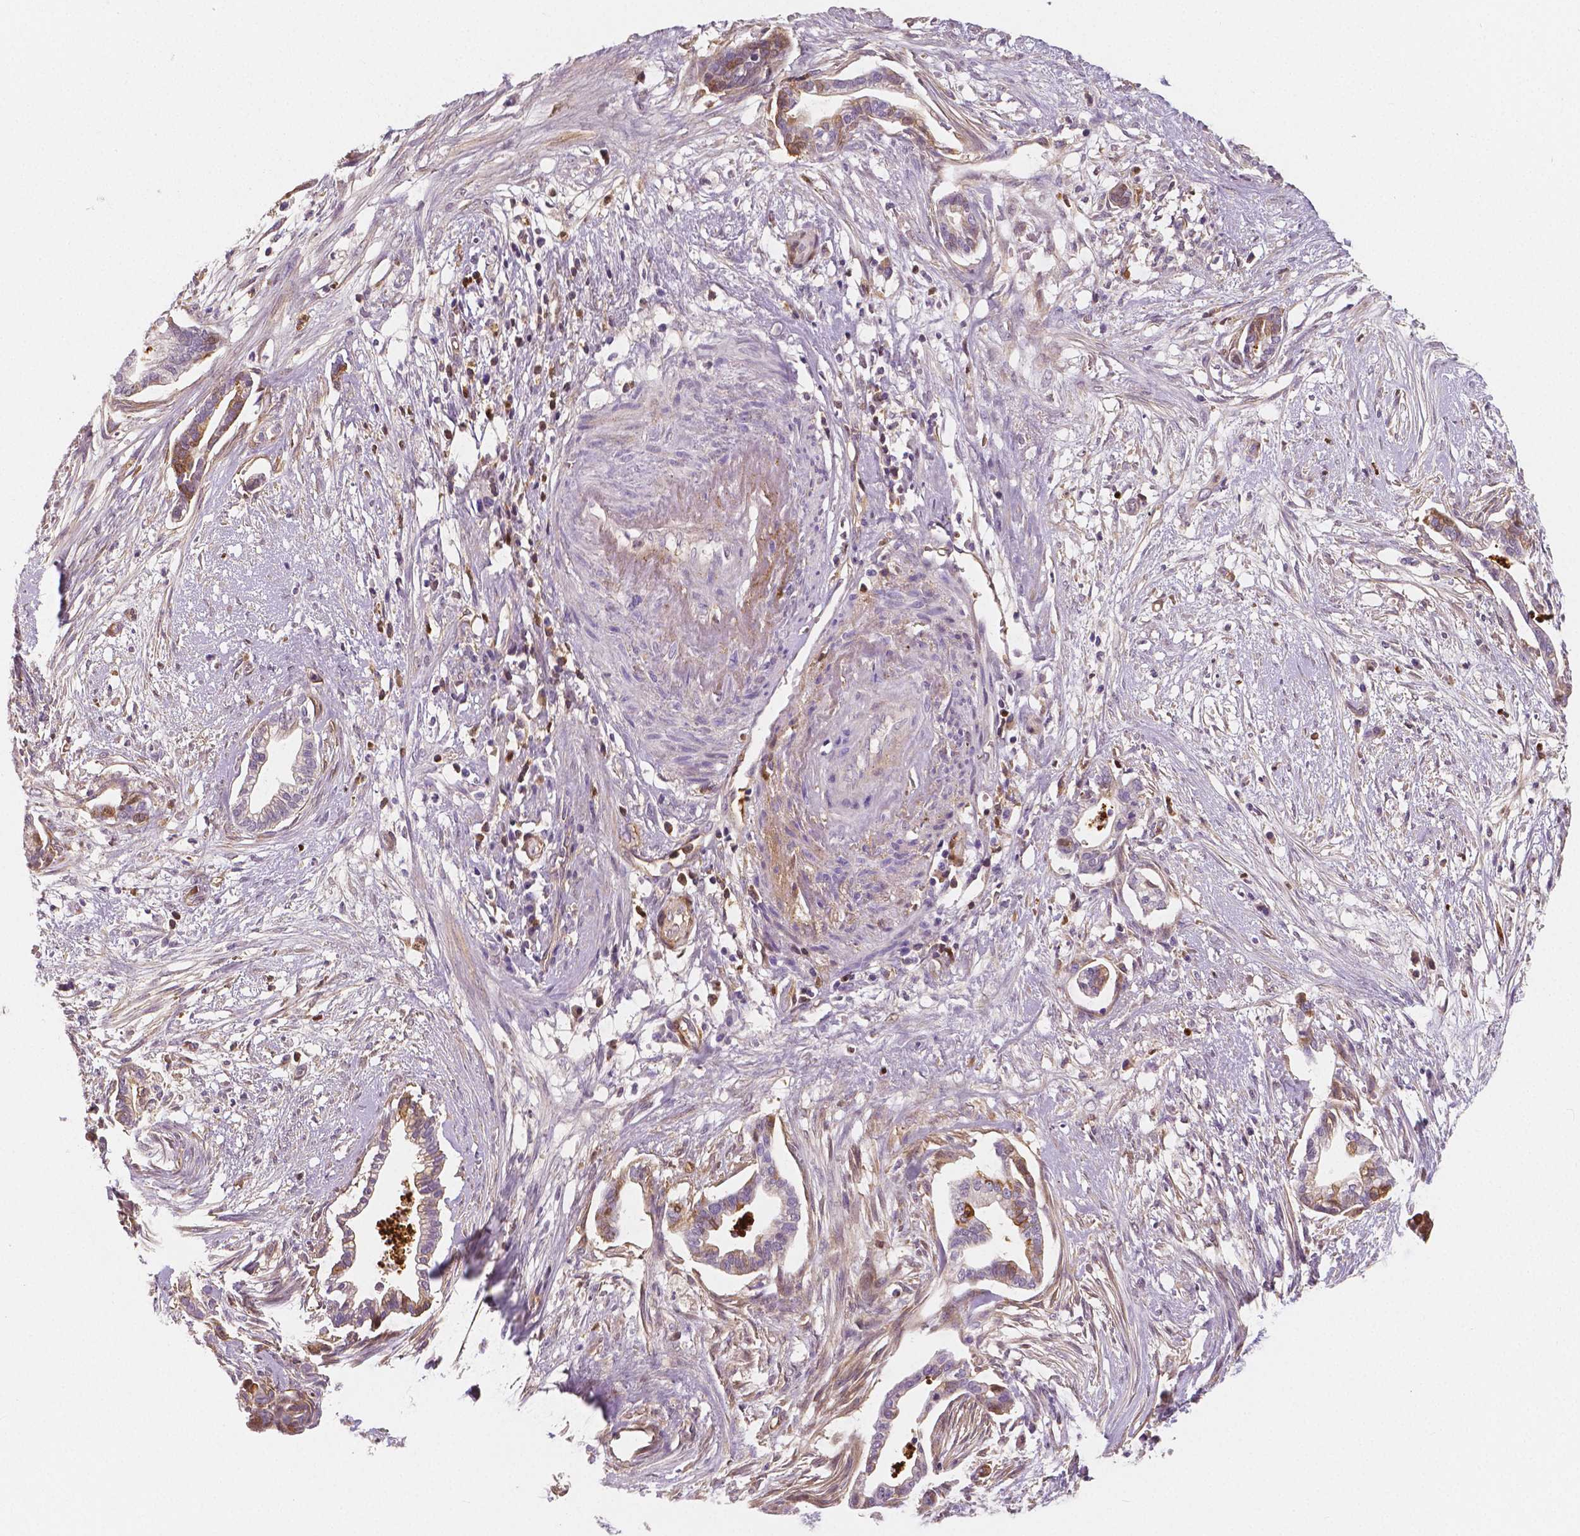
{"staining": {"intensity": "moderate", "quantity": "<25%", "location": "cytoplasmic/membranous"}, "tissue": "cervical cancer", "cell_type": "Tumor cells", "image_type": "cancer", "snomed": [{"axis": "morphology", "description": "Adenocarcinoma, NOS"}, {"axis": "topography", "description": "Cervix"}], "caption": "Cervical adenocarcinoma was stained to show a protein in brown. There is low levels of moderate cytoplasmic/membranous expression in approximately <25% of tumor cells.", "gene": "APOA4", "patient": {"sex": "female", "age": 62}}